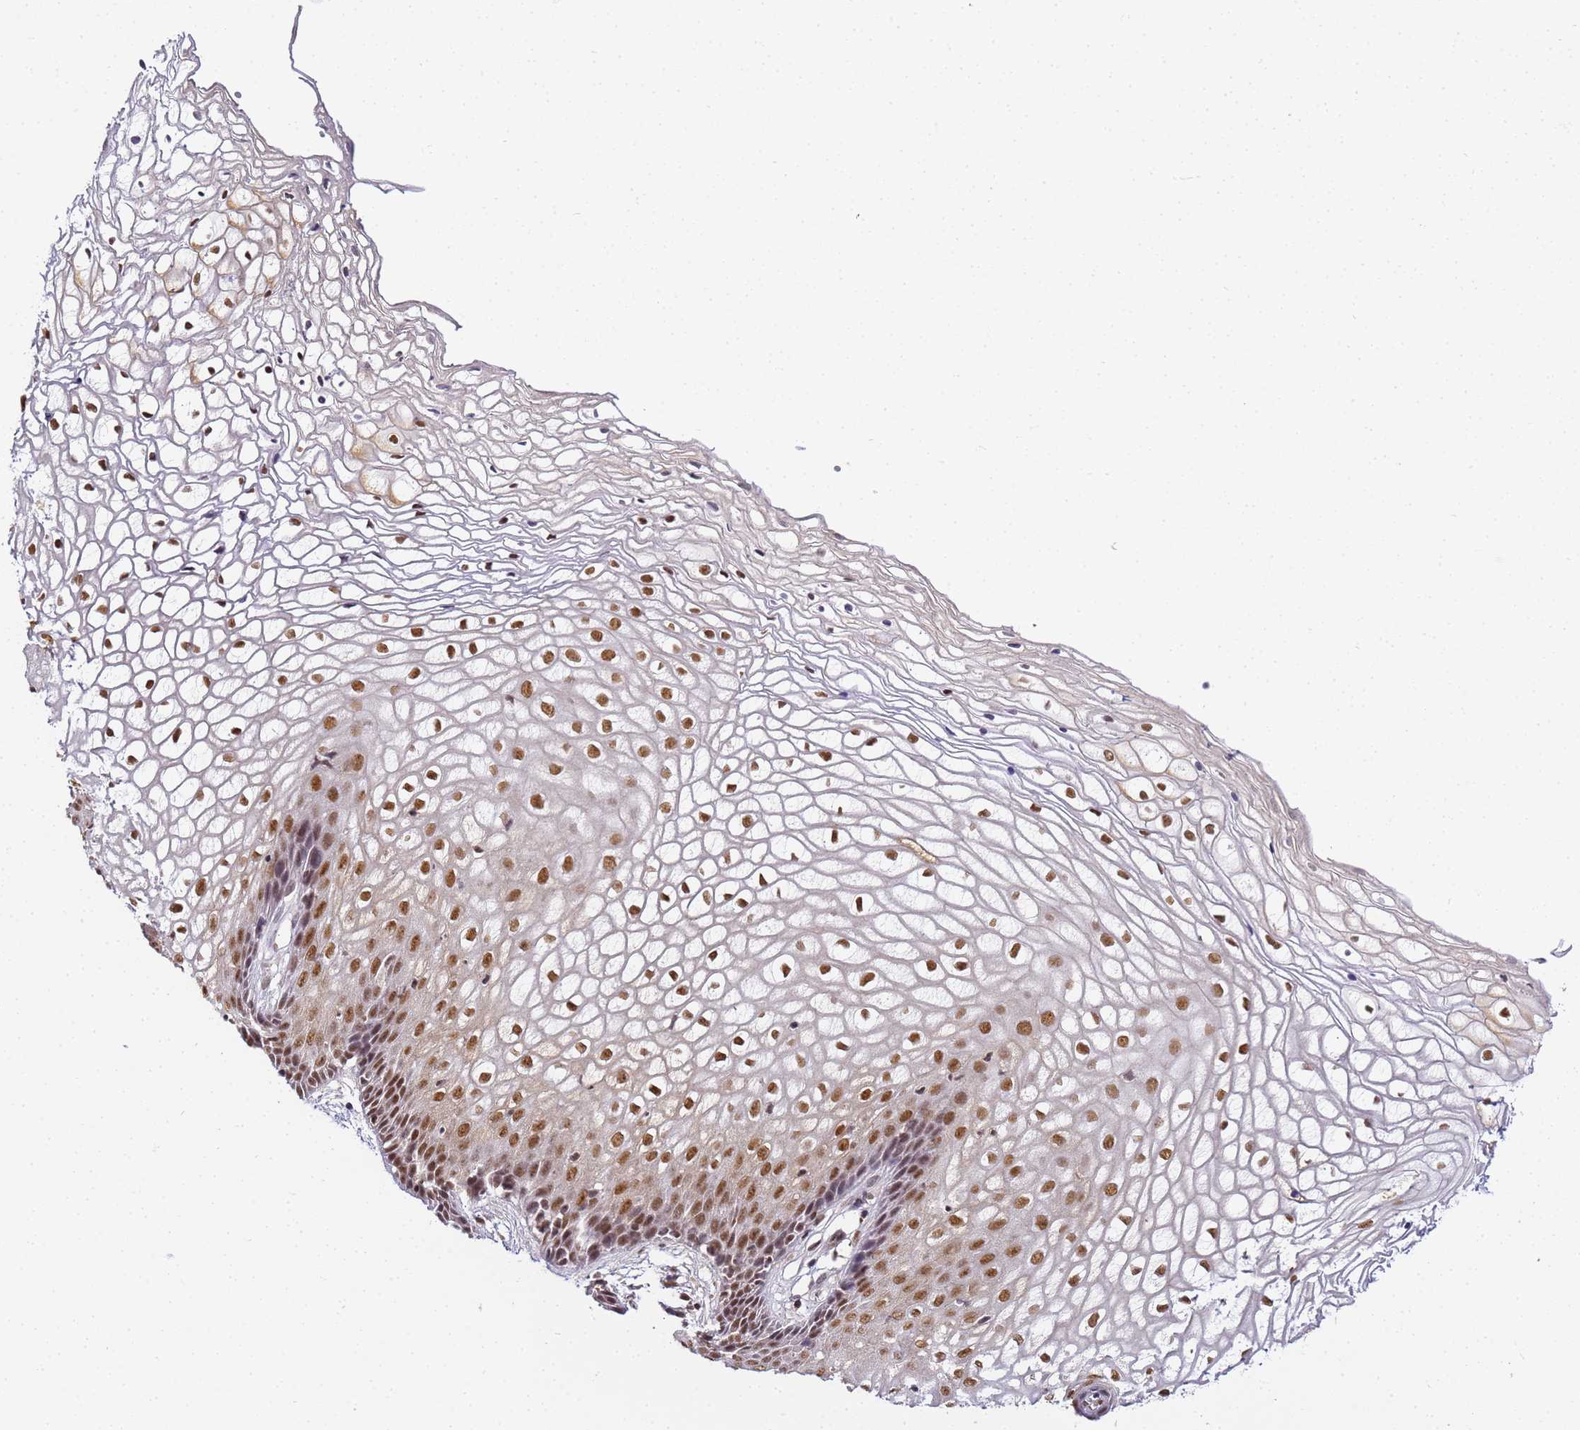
{"staining": {"intensity": "moderate", "quantity": "25%-75%", "location": "nuclear"}, "tissue": "vagina", "cell_type": "Squamous epithelial cells", "image_type": "normal", "snomed": [{"axis": "morphology", "description": "Normal tissue, NOS"}, {"axis": "topography", "description": "Vagina"}], "caption": "This is an image of immunohistochemistry (IHC) staining of normal vagina, which shows moderate staining in the nuclear of squamous epithelial cells.", "gene": "RBM12", "patient": {"sex": "female", "age": 34}}